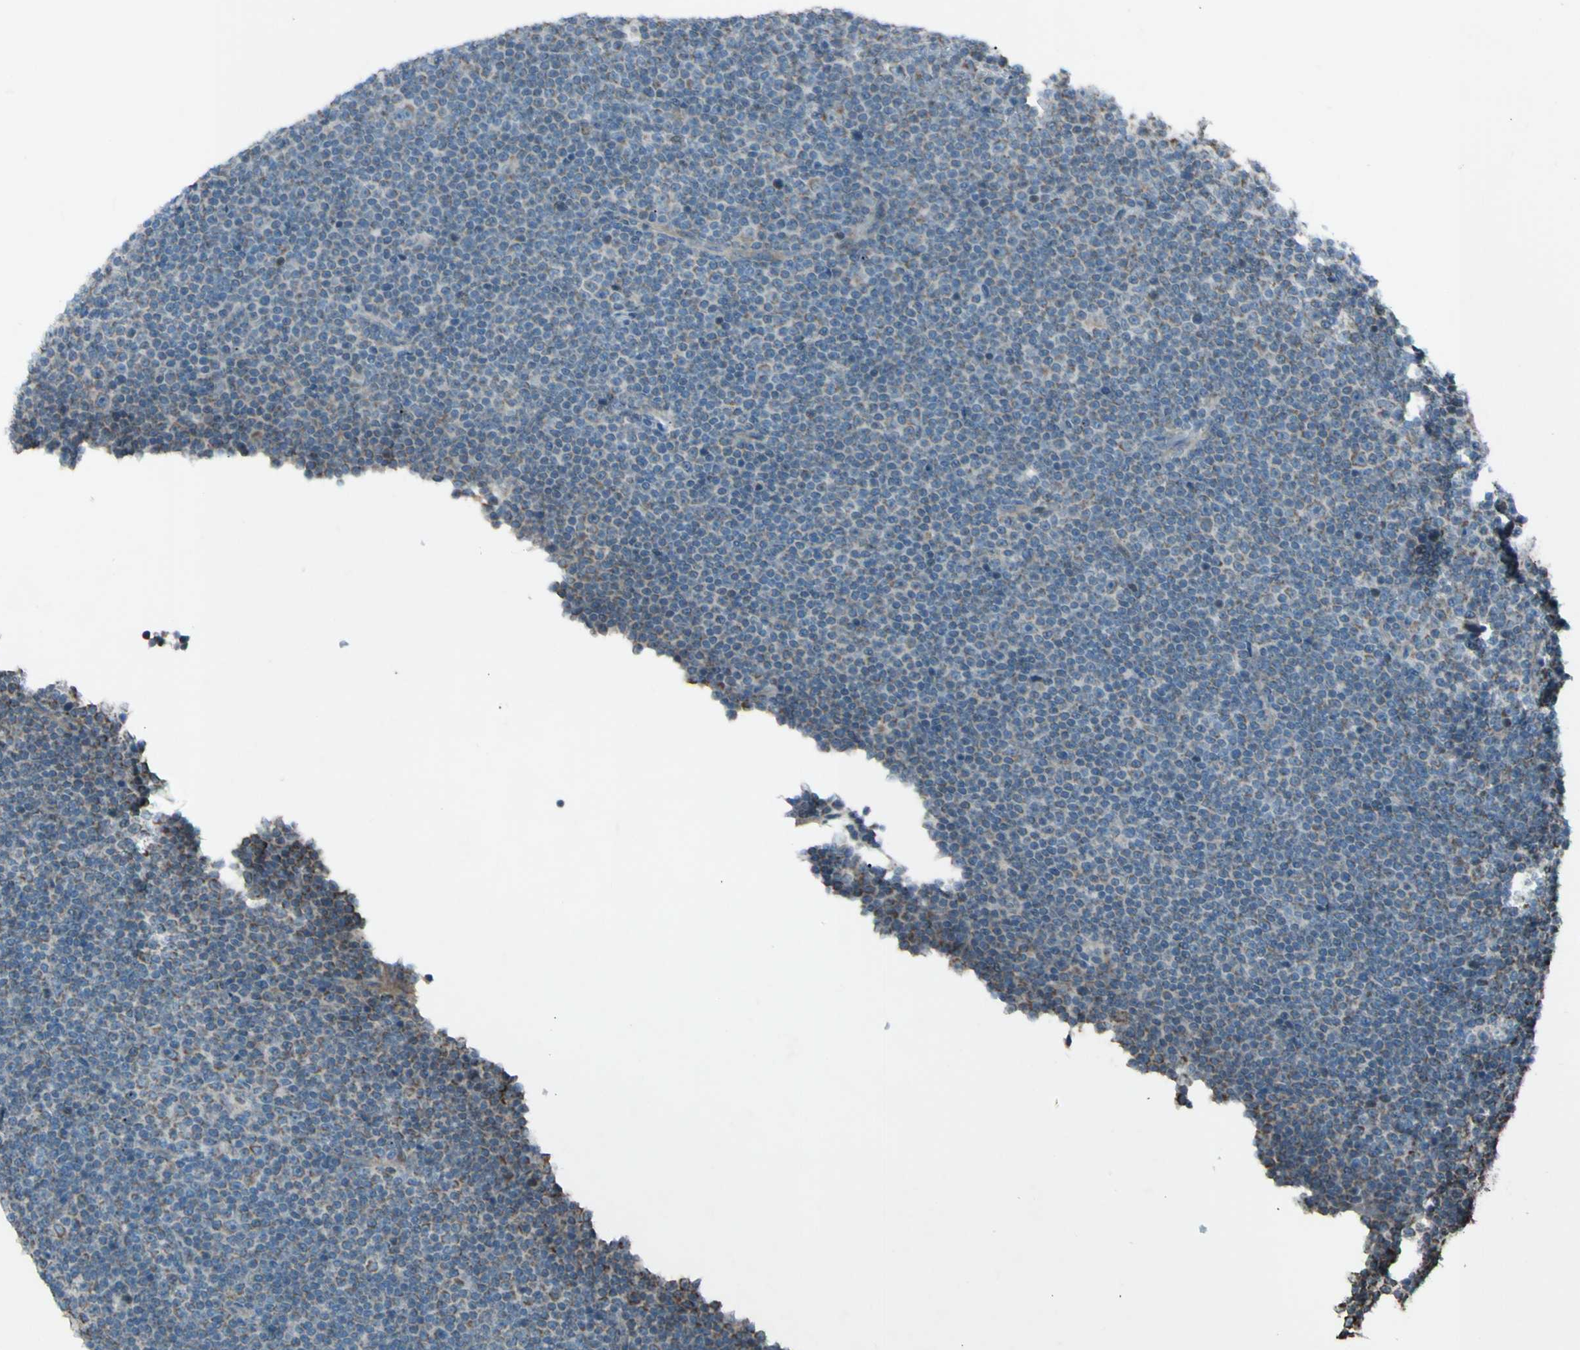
{"staining": {"intensity": "negative", "quantity": "none", "location": "none"}, "tissue": "lymphoma", "cell_type": "Tumor cells", "image_type": "cancer", "snomed": [{"axis": "morphology", "description": "Malignant lymphoma, non-Hodgkin's type, Low grade"}, {"axis": "topography", "description": "Lymph node"}], "caption": "Immunohistochemistry image of lymphoma stained for a protein (brown), which demonstrates no staining in tumor cells.", "gene": "ACOT8", "patient": {"sex": "female", "age": 67}}